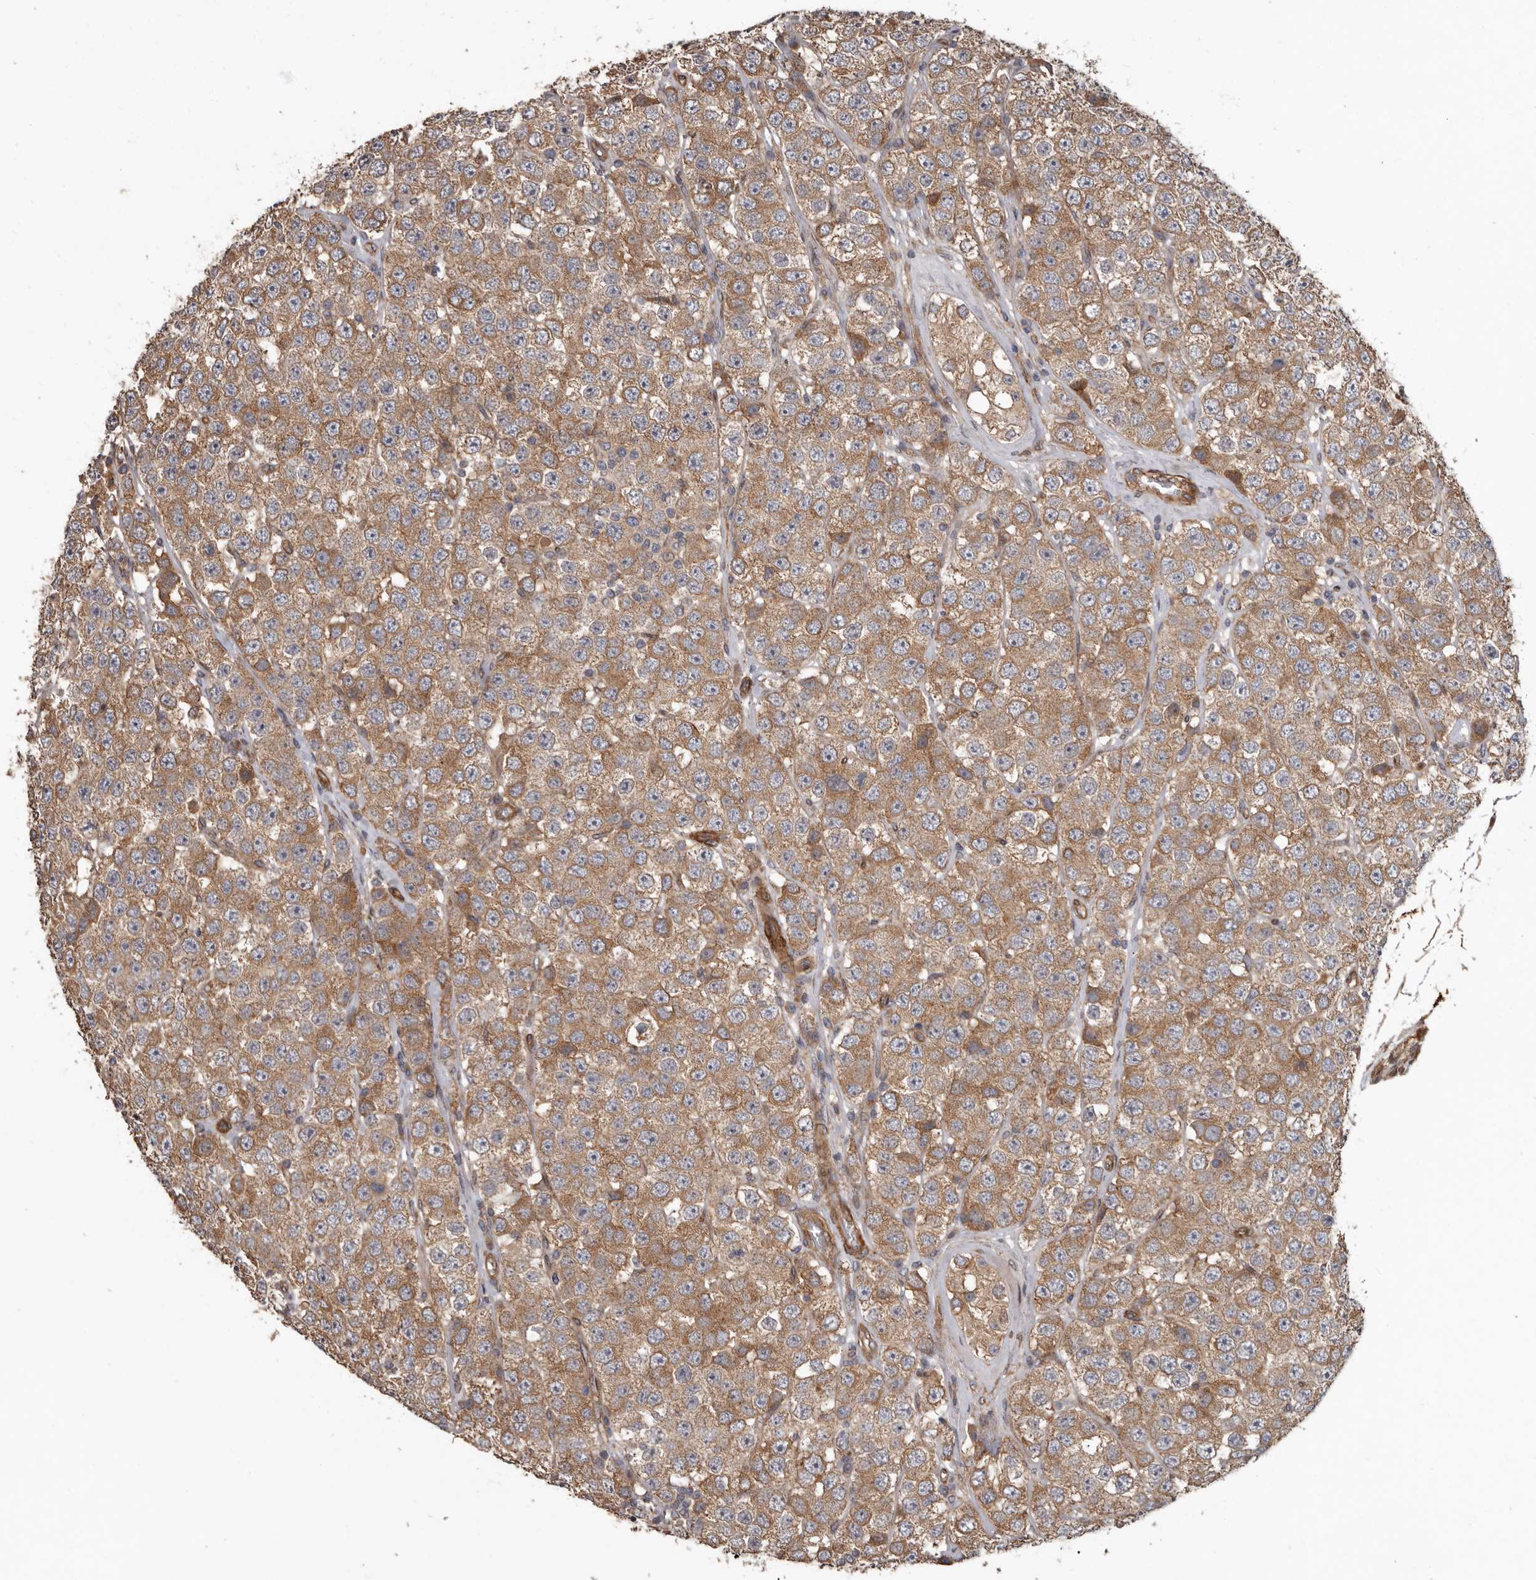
{"staining": {"intensity": "moderate", "quantity": ">75%", "location": "cytoplasmic/membranous"}, "tissue": "testis cancer", "cell_type": "Tumor cells", "image_type": "cancer", "snomed": [{"axis": "morphology", "description": "Seminoma, NOS"}, {"axis": "topography", "description": "Testis"}], "caption": "A medium amount of moderate cytoplasmic/membranous positivity is identified in approximately >75% of tumor cells in seminoma (testis) tissue.", "gene": "ARHGEF5", "patient": {"sex": "male", "age": 28}}